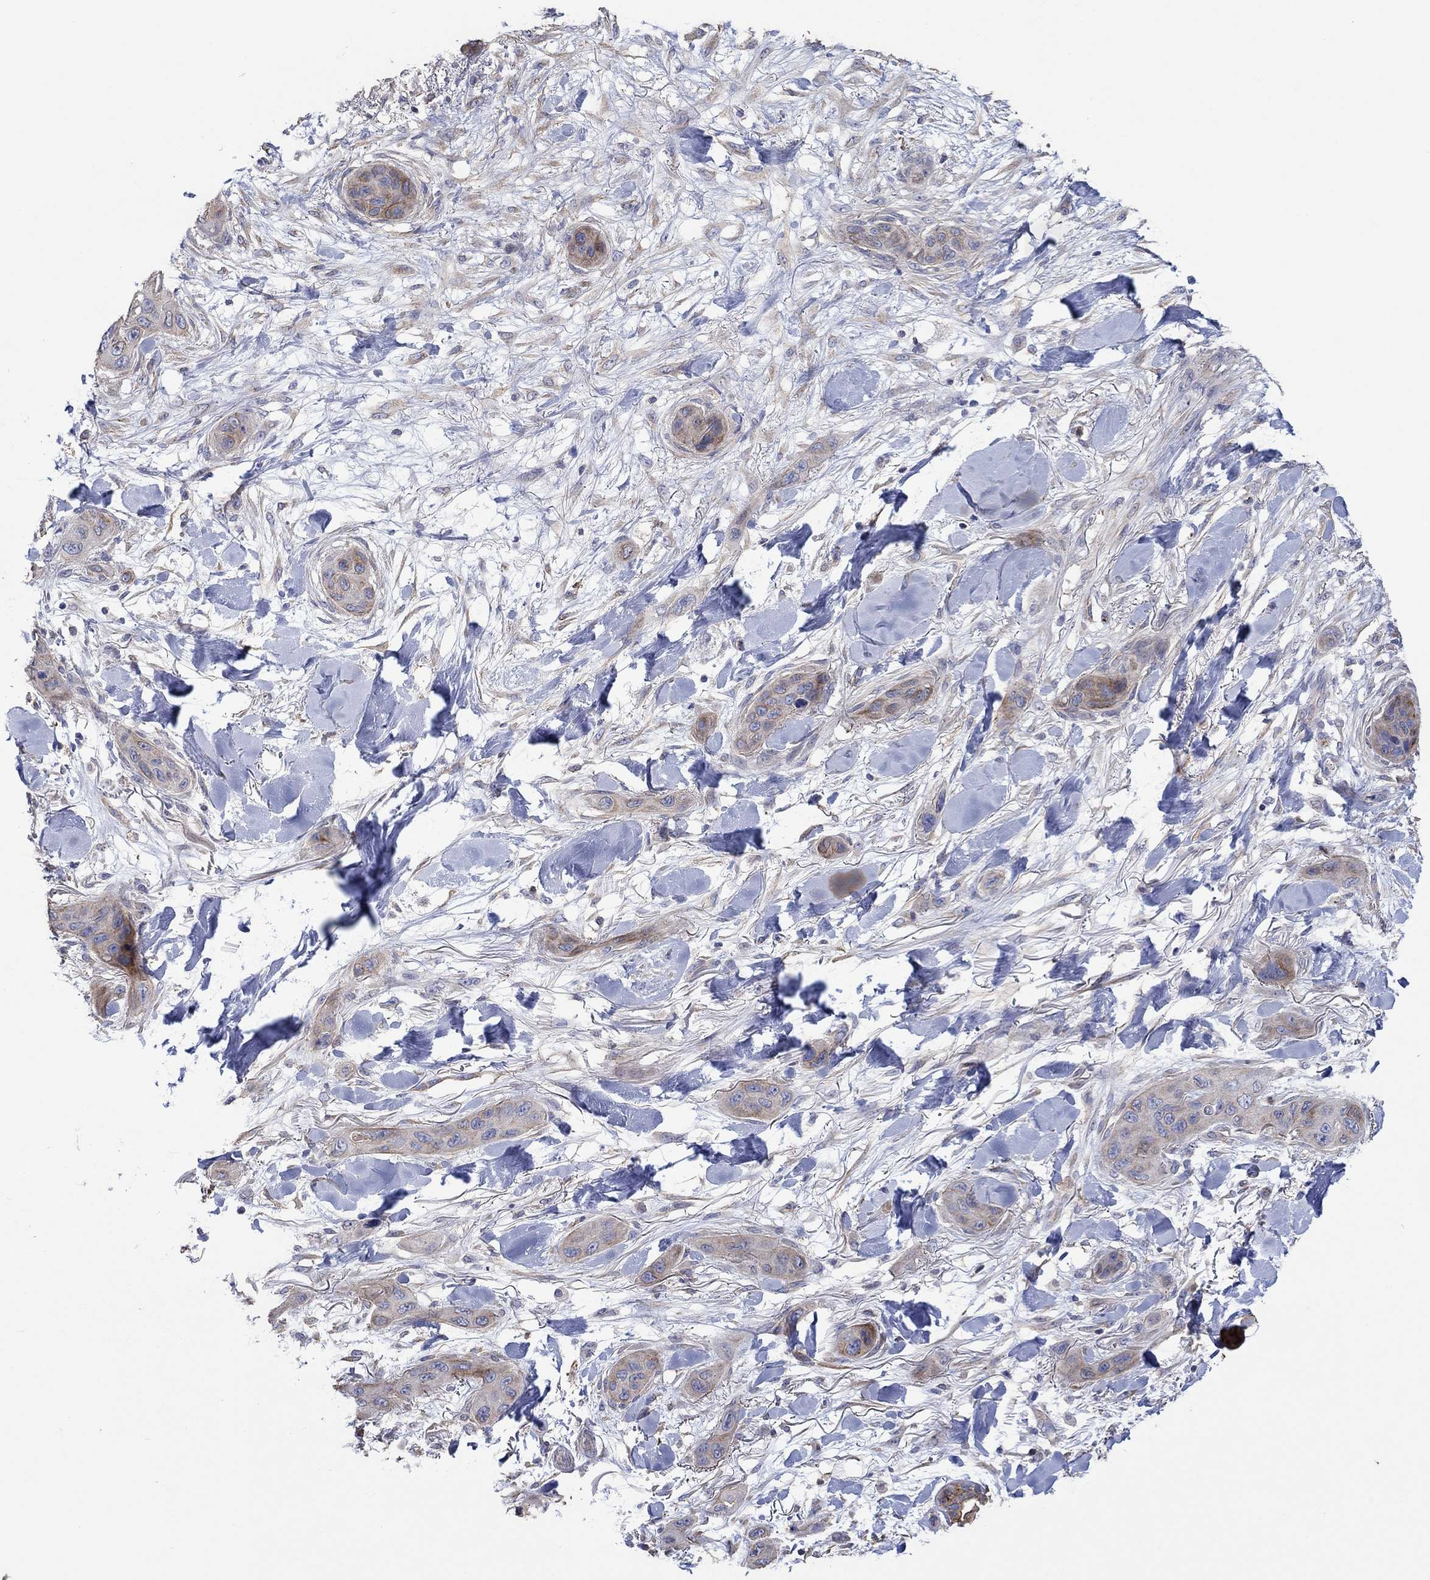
{"staining": {"intensity": "weak", "quantity": "25%-75%", "location": "cytoplasmic/membranous"}, "tissue": "skin cancer", "cell_type": "Tumor cells", "image_type": "cancer", "snomed": [{"axis": "morphology", "description": "Squamous cell carcinoma, NOS"}, {"axis": "topography", "description": "Skin"}], "caption": "Protein staining reveals weak cytoplasmic/membranous expression in approximately 25%-75% of tumor cells in skin cancer.", "gene": "TPRN", "patient": {"sex": "male", "age": 78}}